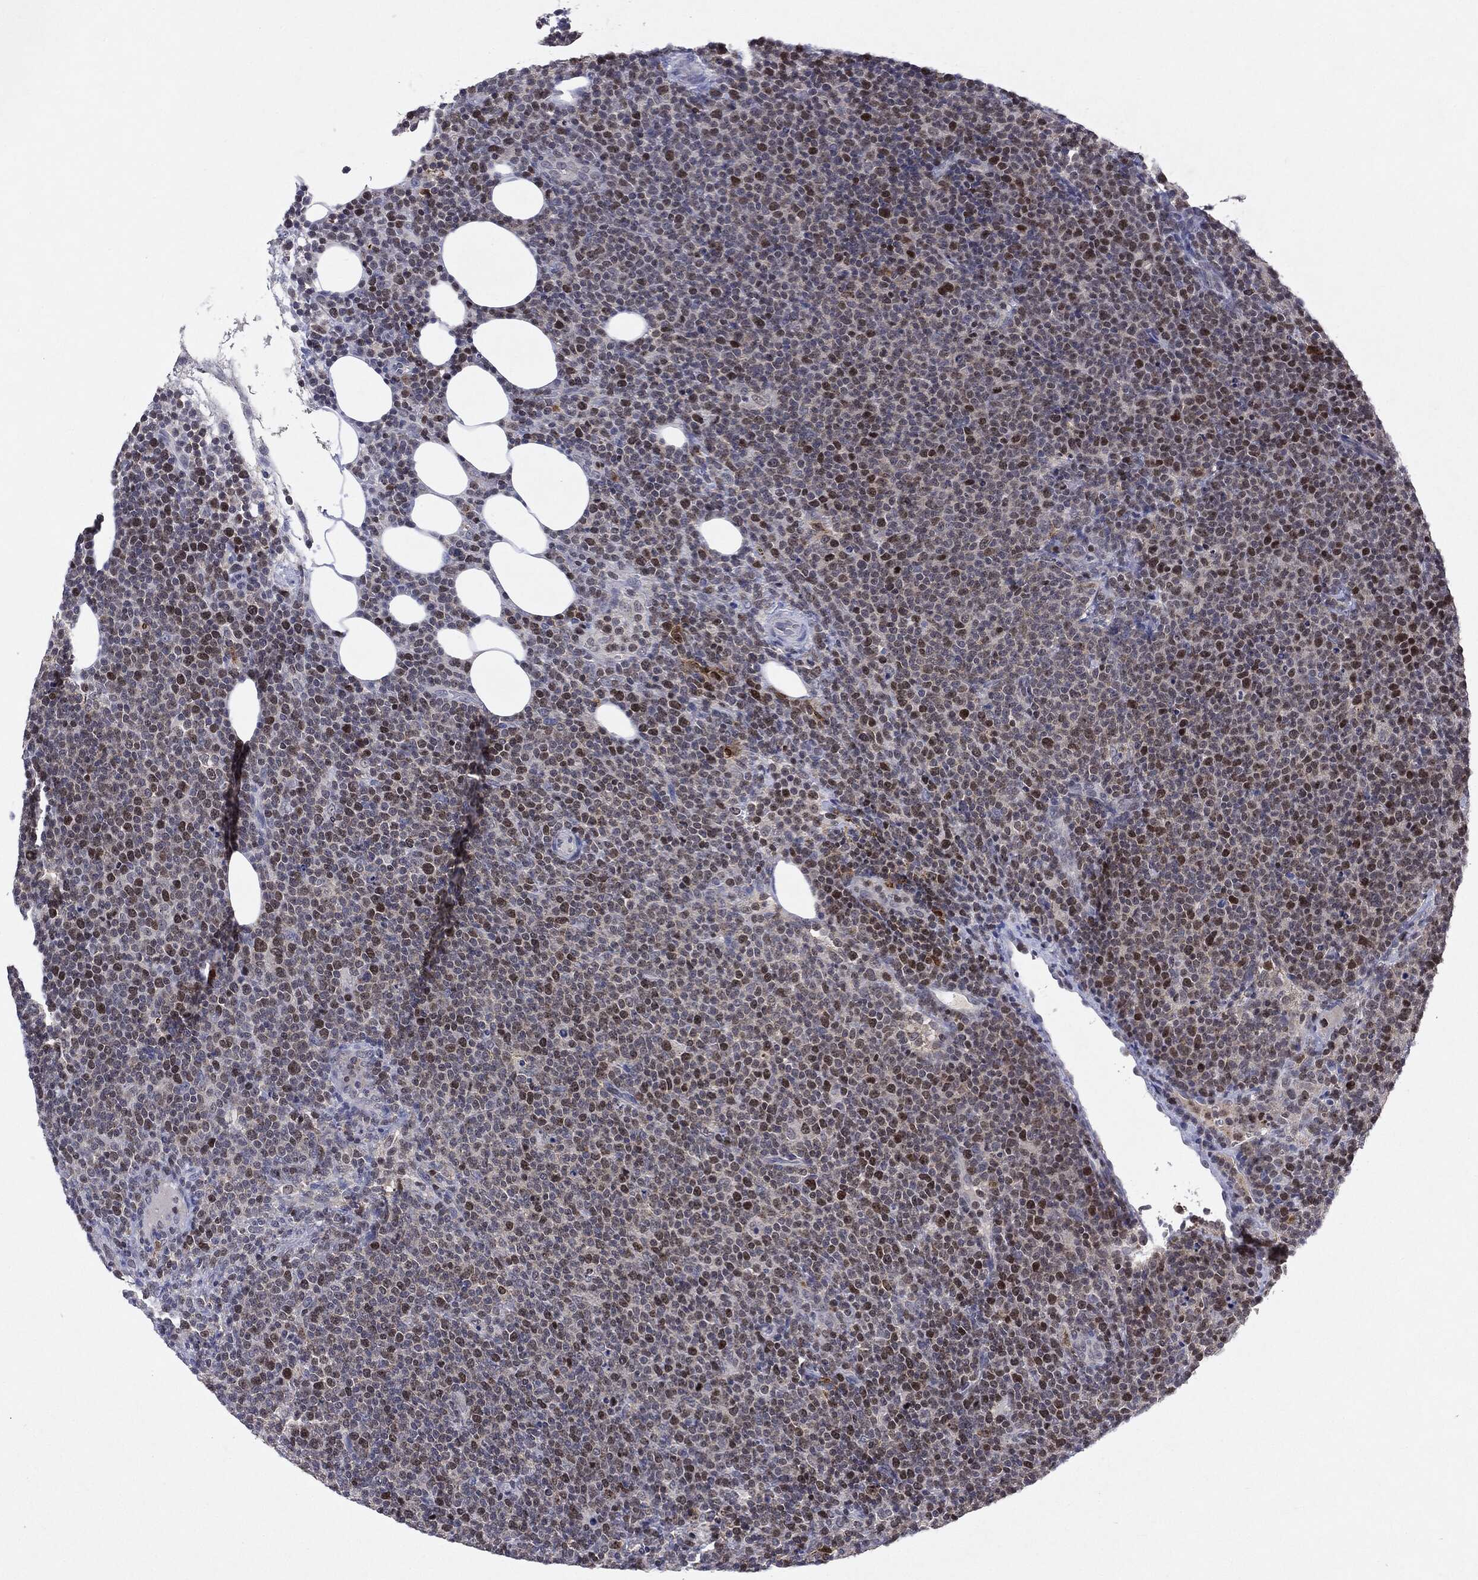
{"staining": {"intensity": "strong", "quantity": "<25%", "location": "nuclear"}, "tissue": "lymphoma", "cell_type": "Tumor cells", "image_type": "cancer", "snomed": [{"axis": "morphology", "description": "Malignant lymphoma, non-Hodgkin's type, High grade"}, {"axis": "topography", "description": "Lymph node"}], "caption": "This is a micrograph of IHC staining of malignant lymphoma, non-Hodgkin's type (high-grade), which shows strong positivity in the nuclear of tumor cells.", "gene": "KIF2C", "patient": {"sex": "male", "age": 61}}